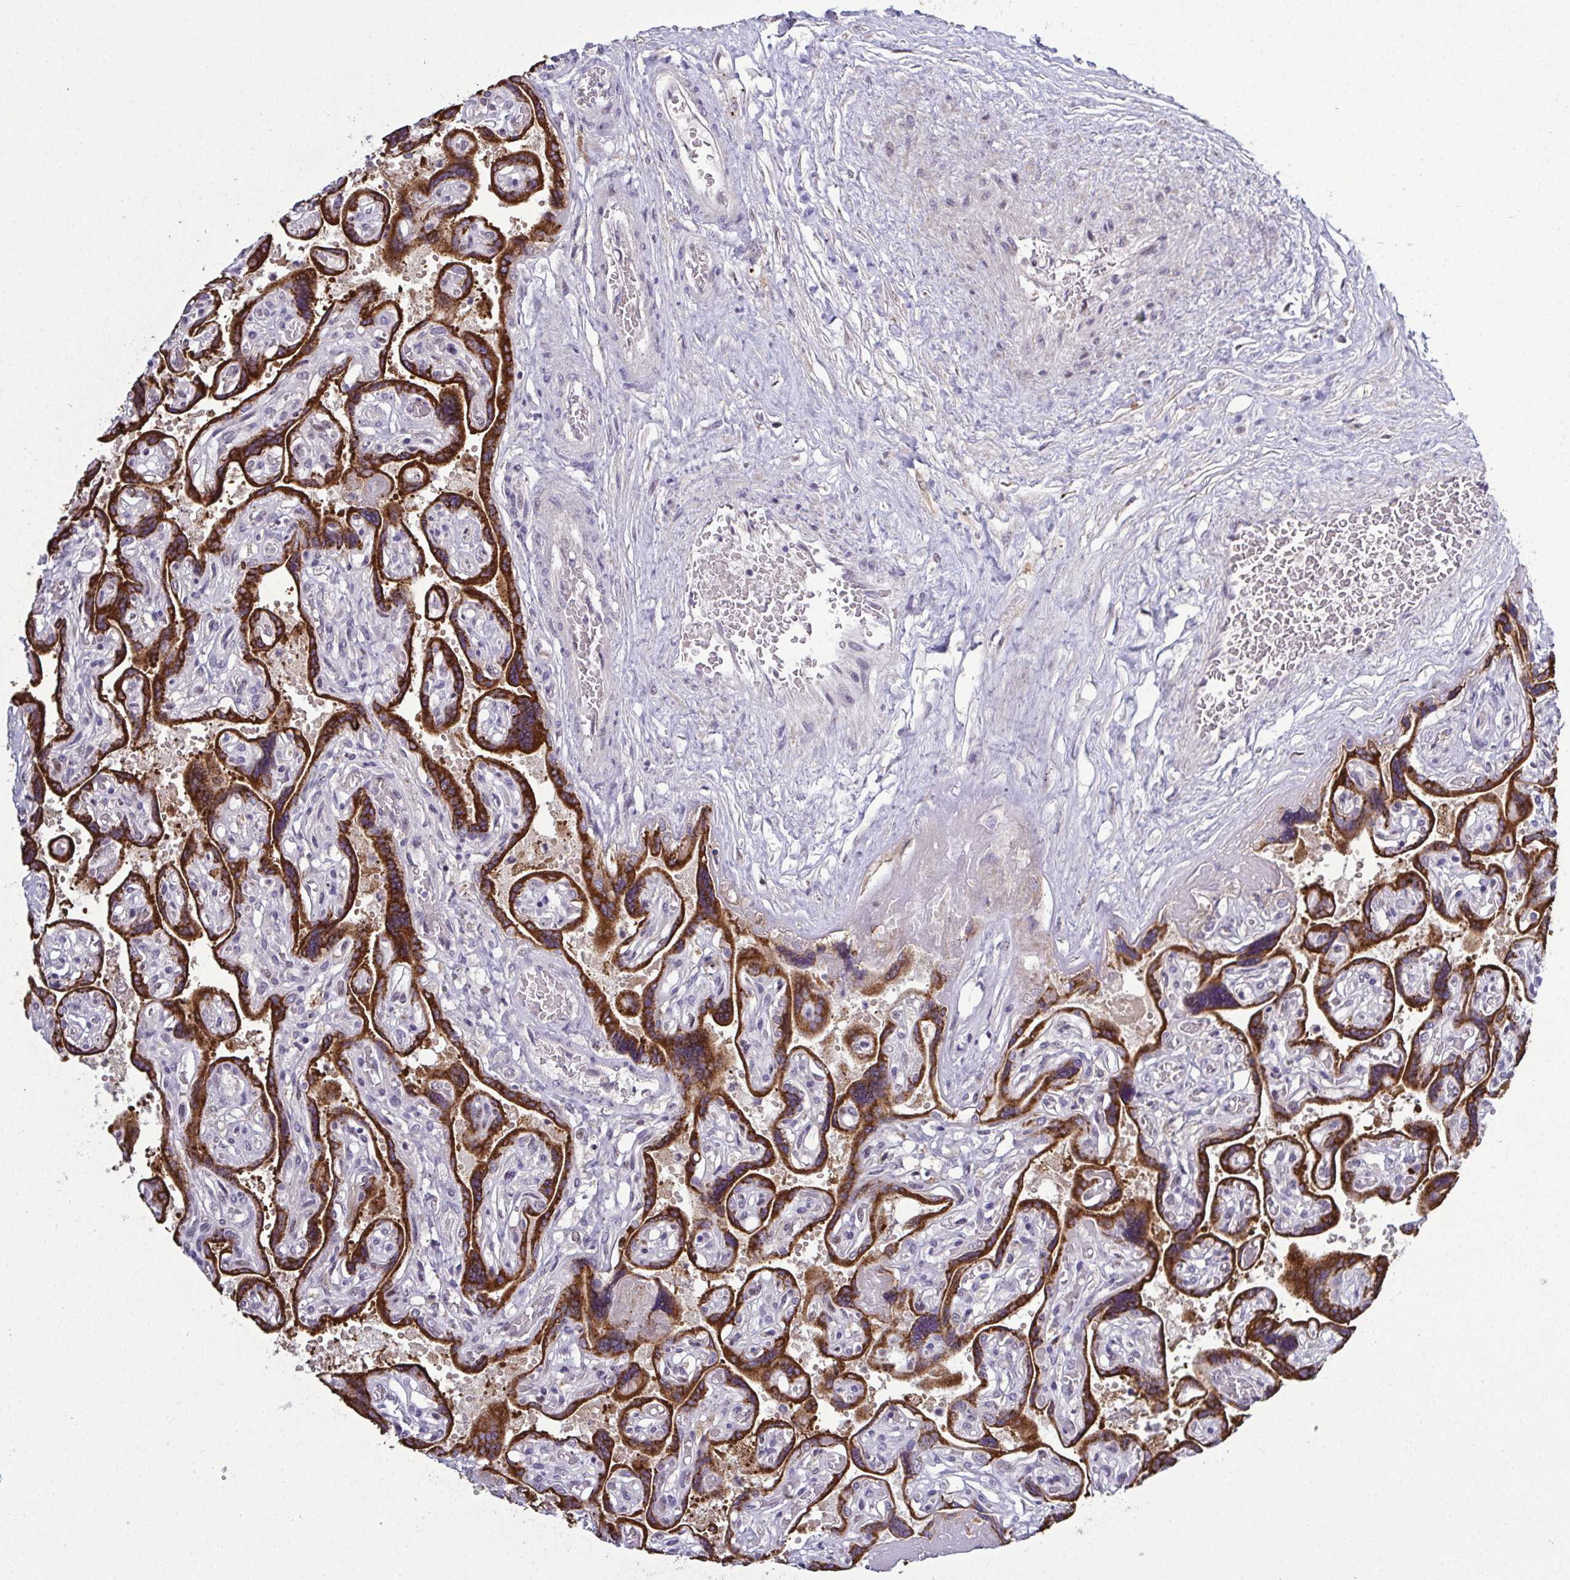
{"staining": {"intensity": "weak", "quantity": "25%-75%", "location": "cytoplasmic/membranous"}, "tissue": "placenta", "cell_type": "Decidual cells", "image_type": "normal", "snomed": [{"axis": "morphology", "description": "Normal tissue, NOS"}, {"axis": "topography", "description": "Placenta"}], "caption": "Protein analysis of normal placenta shows weak cytoplasmic/membranous positivity in approximately 25%-75% of decidual cells. Using DAB (brown) and hematoxylin (blue) stains, captured at high magnification using brightfield microscopy.", "gene": "ODF1", "patient": {"sex": "female", "age": 32}}